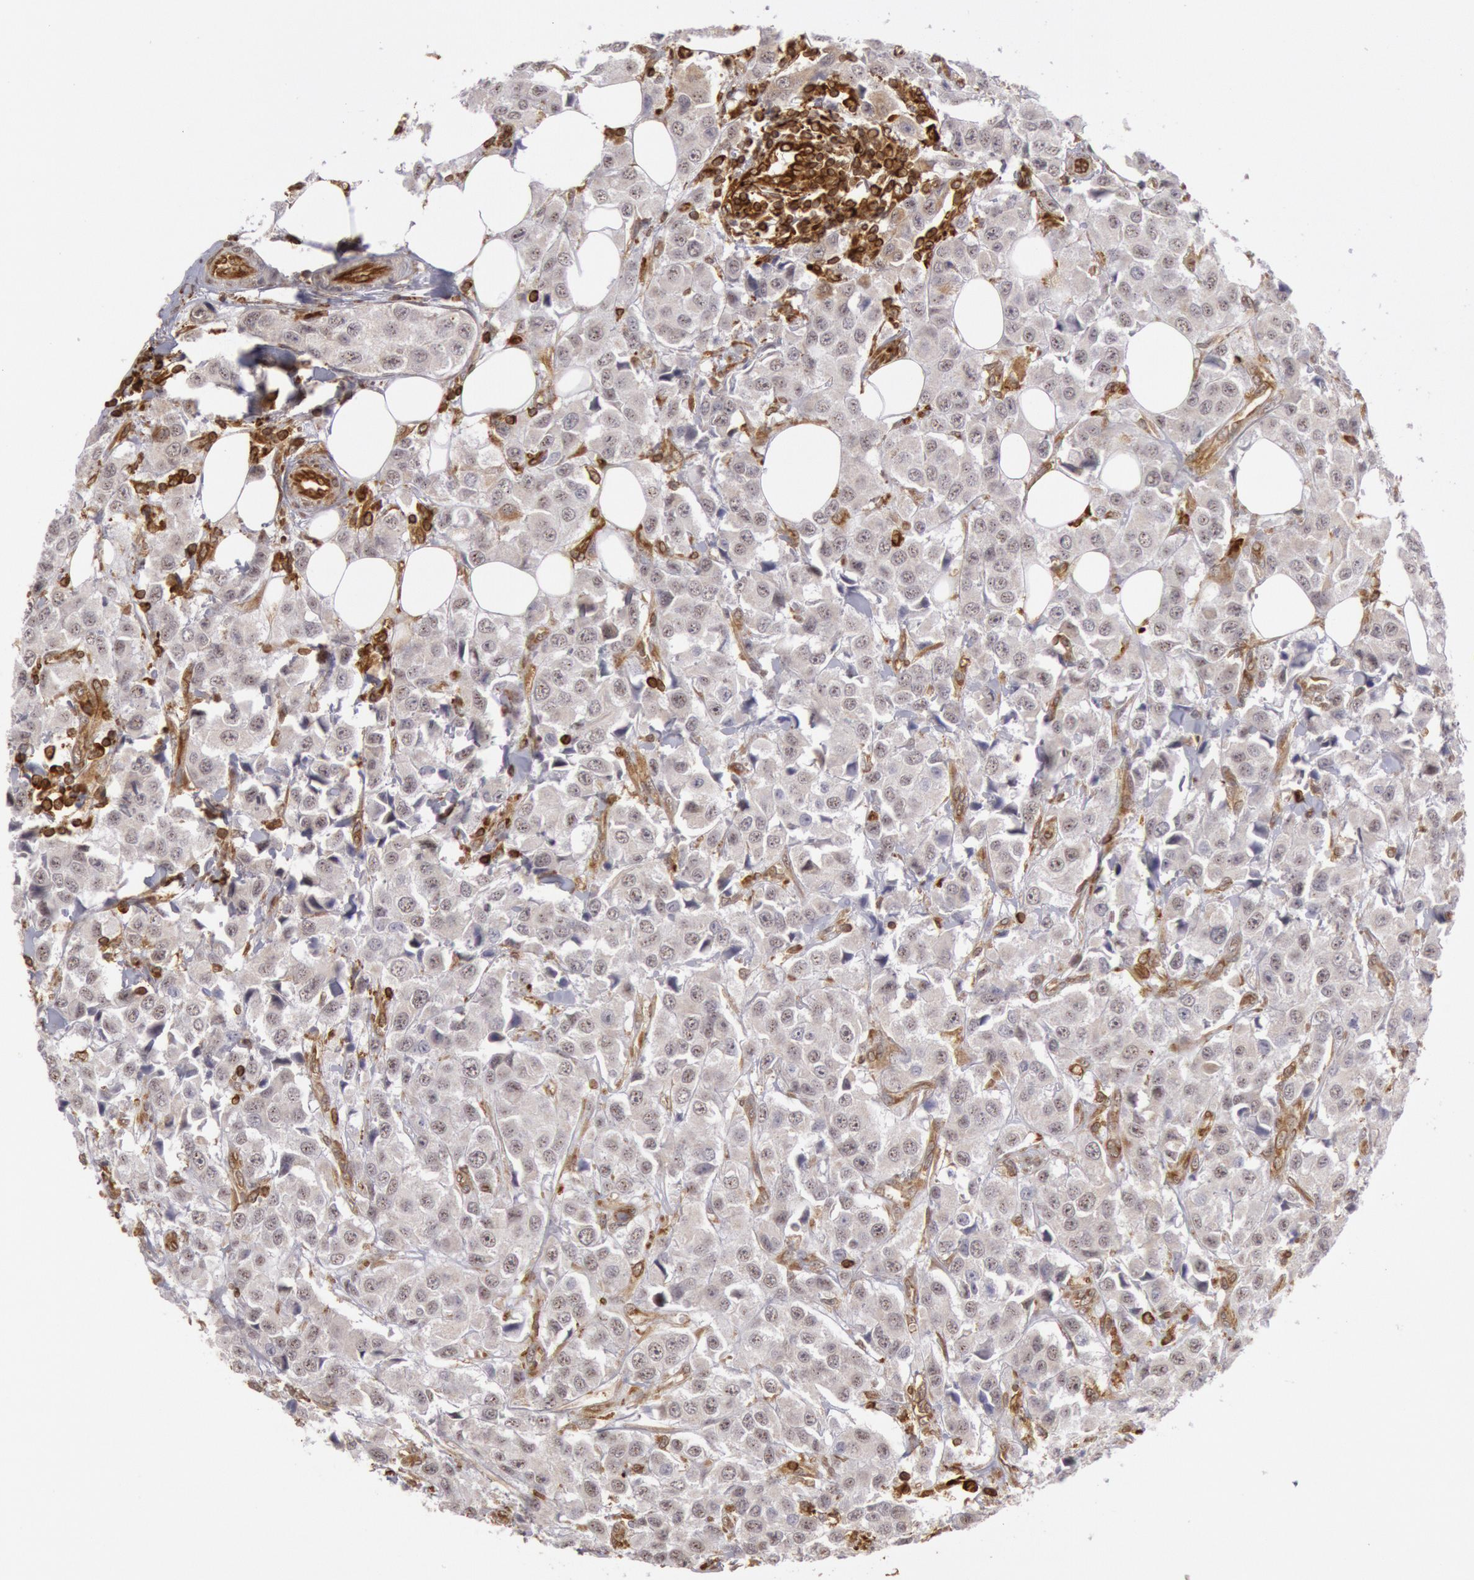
{"staining": {"intensity": "negative", "quantity": "none", "location": "none"}, "tissue": "breast cancer", "cell_type": "Tumor cells", "image_type": "cancer", "snomed": [{"axis": "morphology", "description": "Duct carcinoma"}, {"axis": "topography", "description": "Breast"}], "caption": "A high-resolution photomicrograph shows immunohistochemistry staining of breast cancer (intraductal carcinoma), which displays no significant staining in tumor cells.", "gene": "TAP2", "patient": {"sex": "female", "age": 58}}